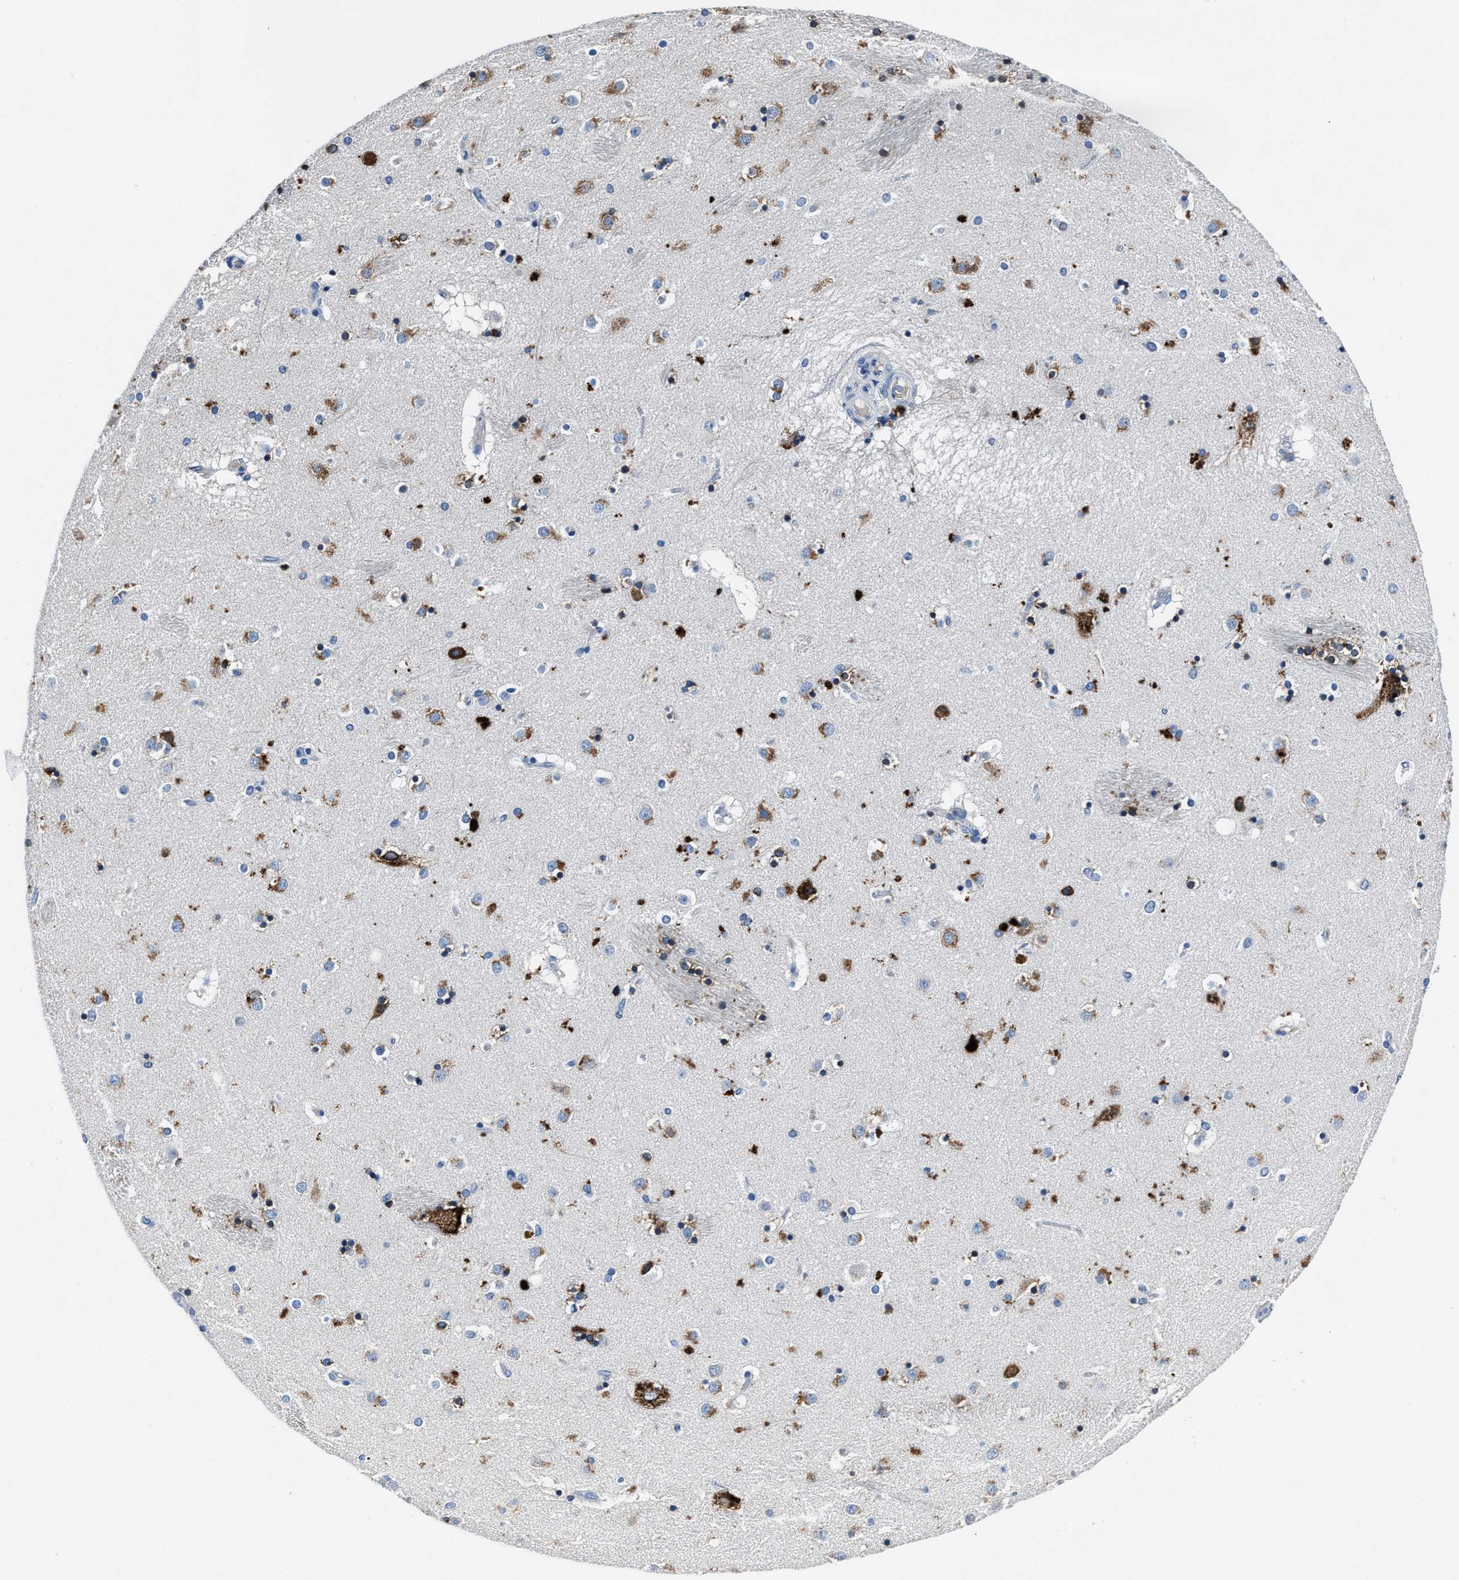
{"staining": {"intensity": "moderate", "quantity": "25%-75%", "location": "cytoplasmic/membranous"}, "tissue": "caudate", "cell_type": "Glial cells", "image_type": "normal", "snomed": [{"axis": "morphology", "description": "Normal tissue, NOS"}, {"axis": "topography", "description": "Lateral ventricle wall"}], "caption": "Benign caudate displays moderate cytoplasmic/membranous staining in approximately 25%-75% of glial cells, visualized by immunohistochemistry. The staining is performed using DAB brown chromogen to label protein expression. The nuclei are counter-stained blue using hematoxylin.", "gene": "NACAD", "patient": {"sex": "male", "age": 70}}